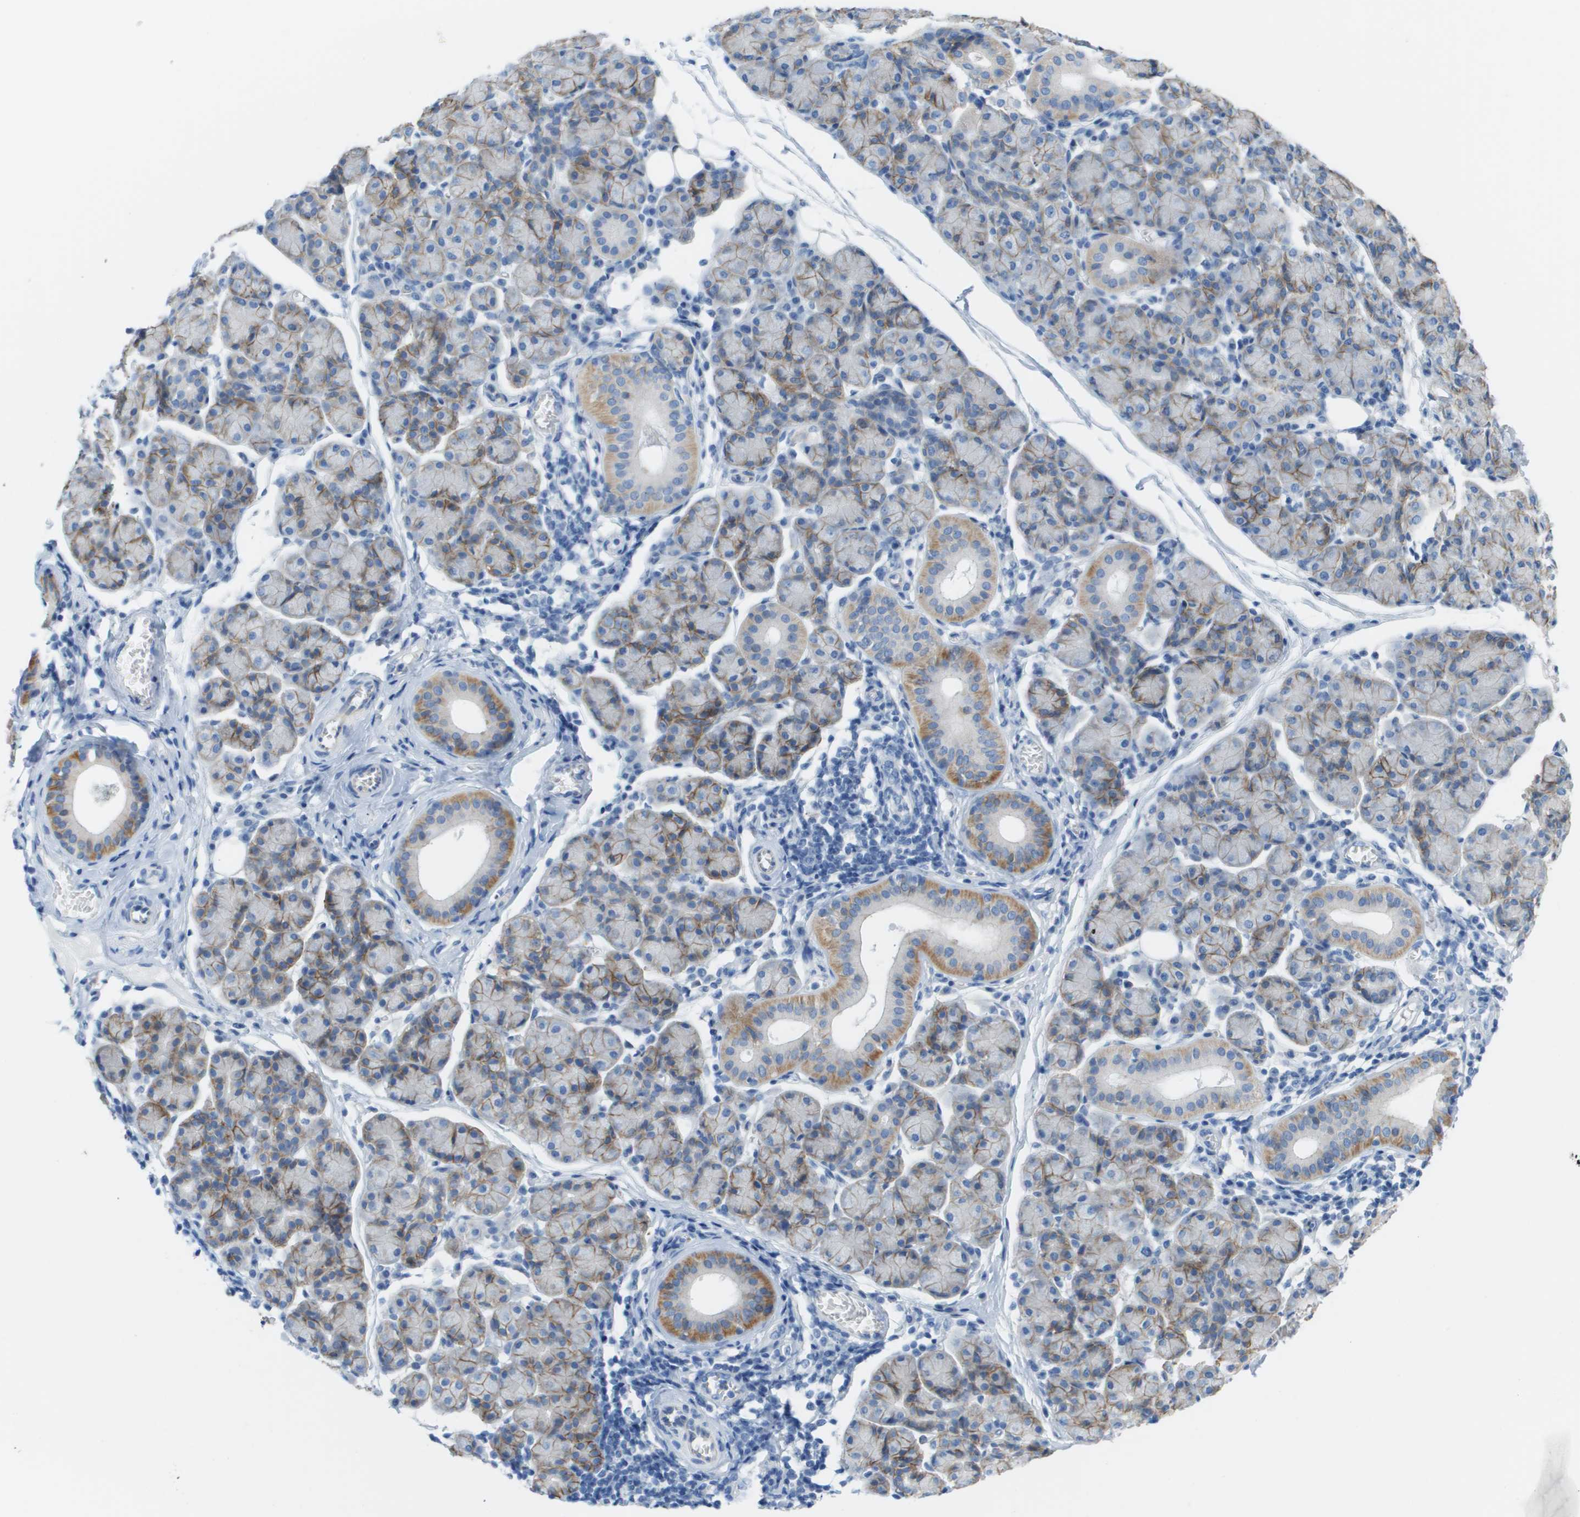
{"staining": {"intensity": "moderate", "quantity": "<25%", "location": "cytoplasmic/membranous"}, "tissue": "salivary gland", "cell_type": "Glandular cells", "image_type": "normal", "snomed": [{"axis": "morphology", "description": "Normal tissue, NOS"}, {"axis": "morphology", "description": "Inflammation, NOS"}, {"axis": "topography", "description": "Lymph node"}, {"axis": "topography", "description": "Salivary gland"}], "caption": "Immunohistochemistry (IHC) histopathology image of normal salivary gland: salivary gland stained using immunohistochemistry (IHC) exhibits low levels of moderate protein expression localized specifically in the cytoplasmic/membranous of glandular cells, appearing as a cytoplasmic/membranous brown color.", "gene": "CD46", "patient": {"sex": "male", "age": 3}}